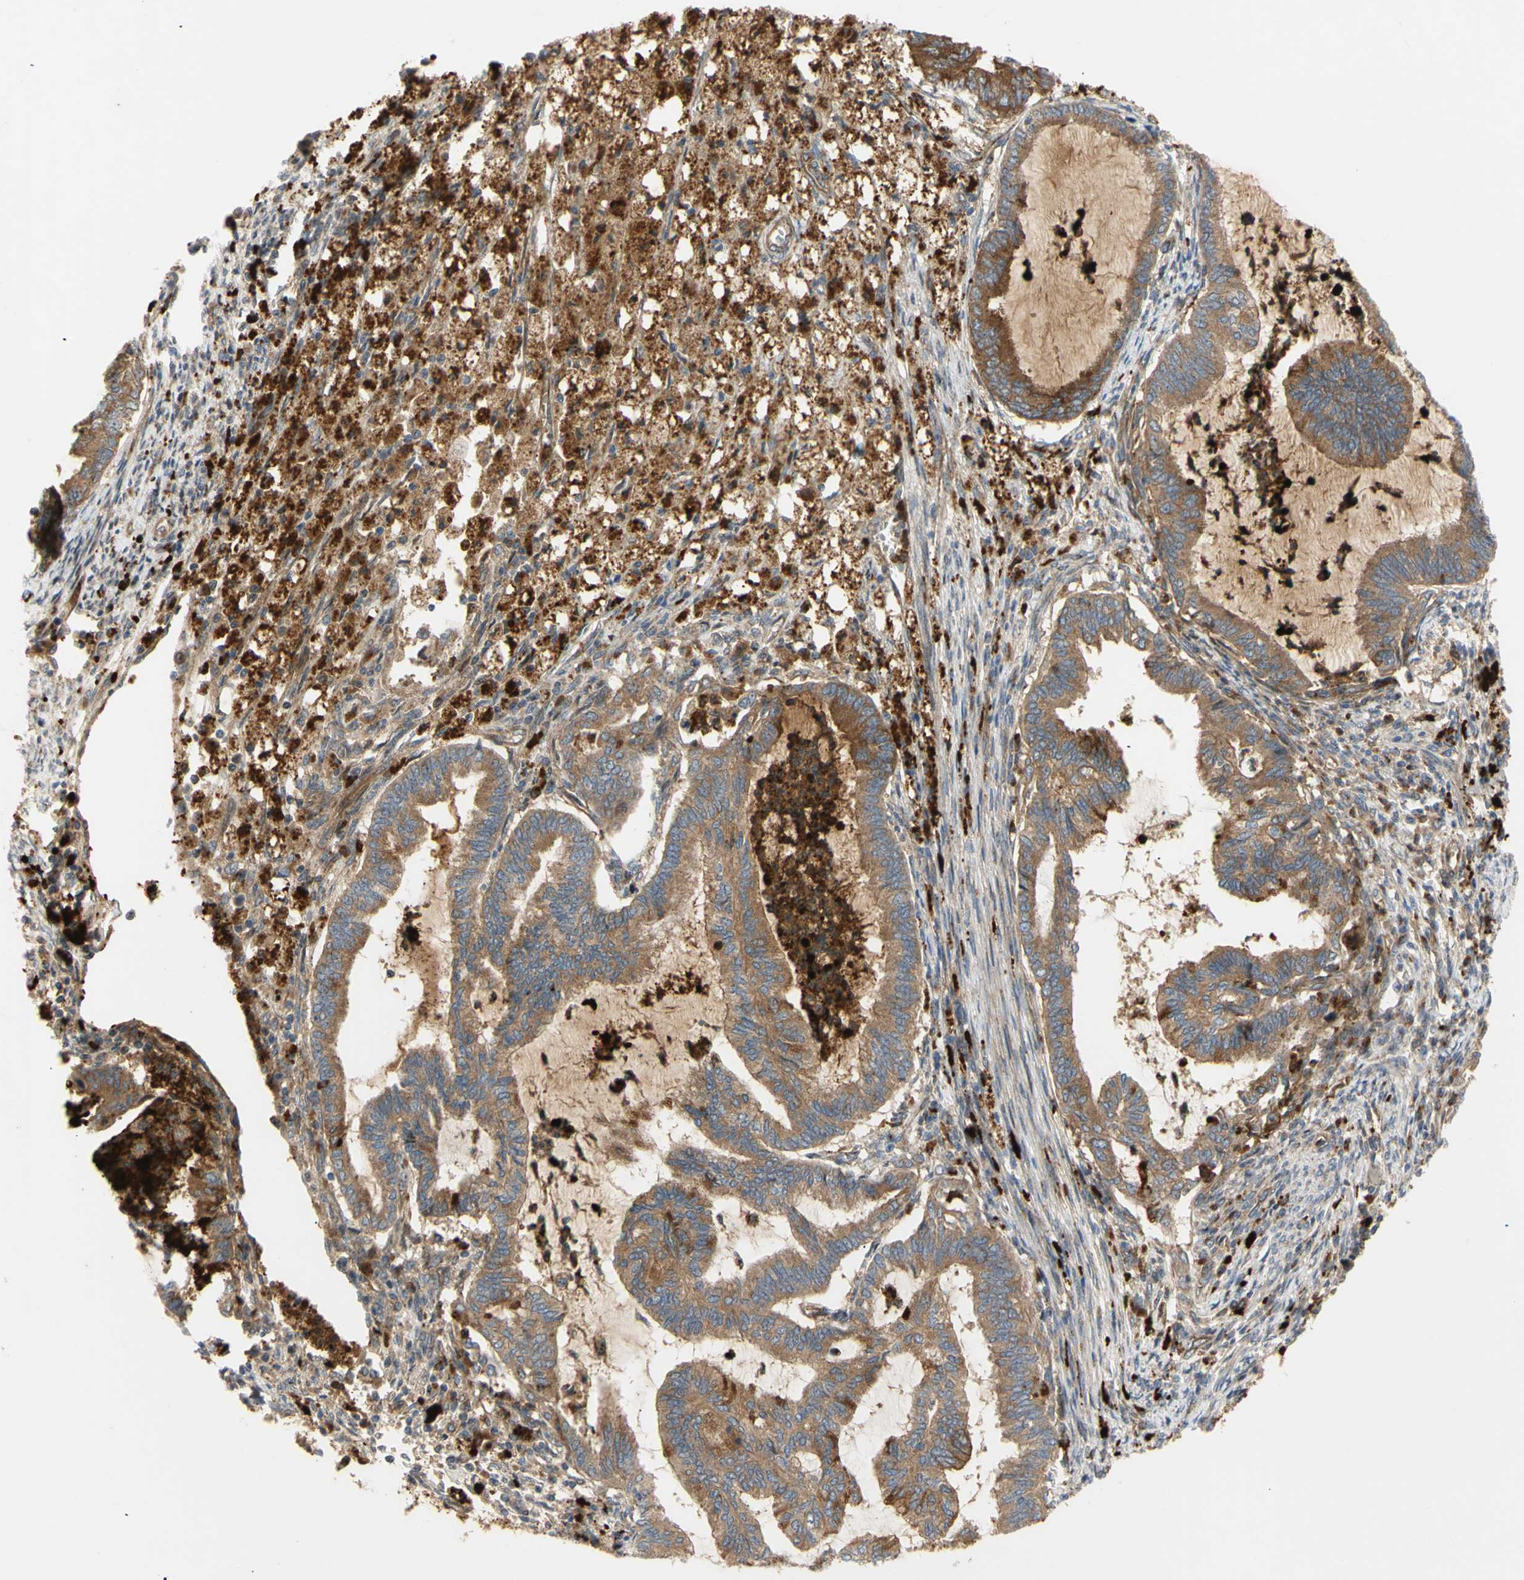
{"staining": {"intensity": "moderate", "quantity": ">75%", "location": "cytoplasmic/membranous"}, "tissue": "cervical cancer", "cell_type": "Tumor cells", "image_type": "cancer", "snomed": [{"axis": "morphology", "description": "Normal tissue, NOS"}, {"axis": "morphology", "description": "Adenocarcinoma, NOS"}, {"axis": "topography", "description": "Cervix"}, {"axis": "topography", "description": "Endometrium"}], "caption": "Cervical adenocarcinoma stained with immunohistochemistry demonstrates moderate cytoplasmic/membranous expression in about >75% of tumor cells.", "gene": "TUBG2", "patient": {"sex": "female", "age": 86}}